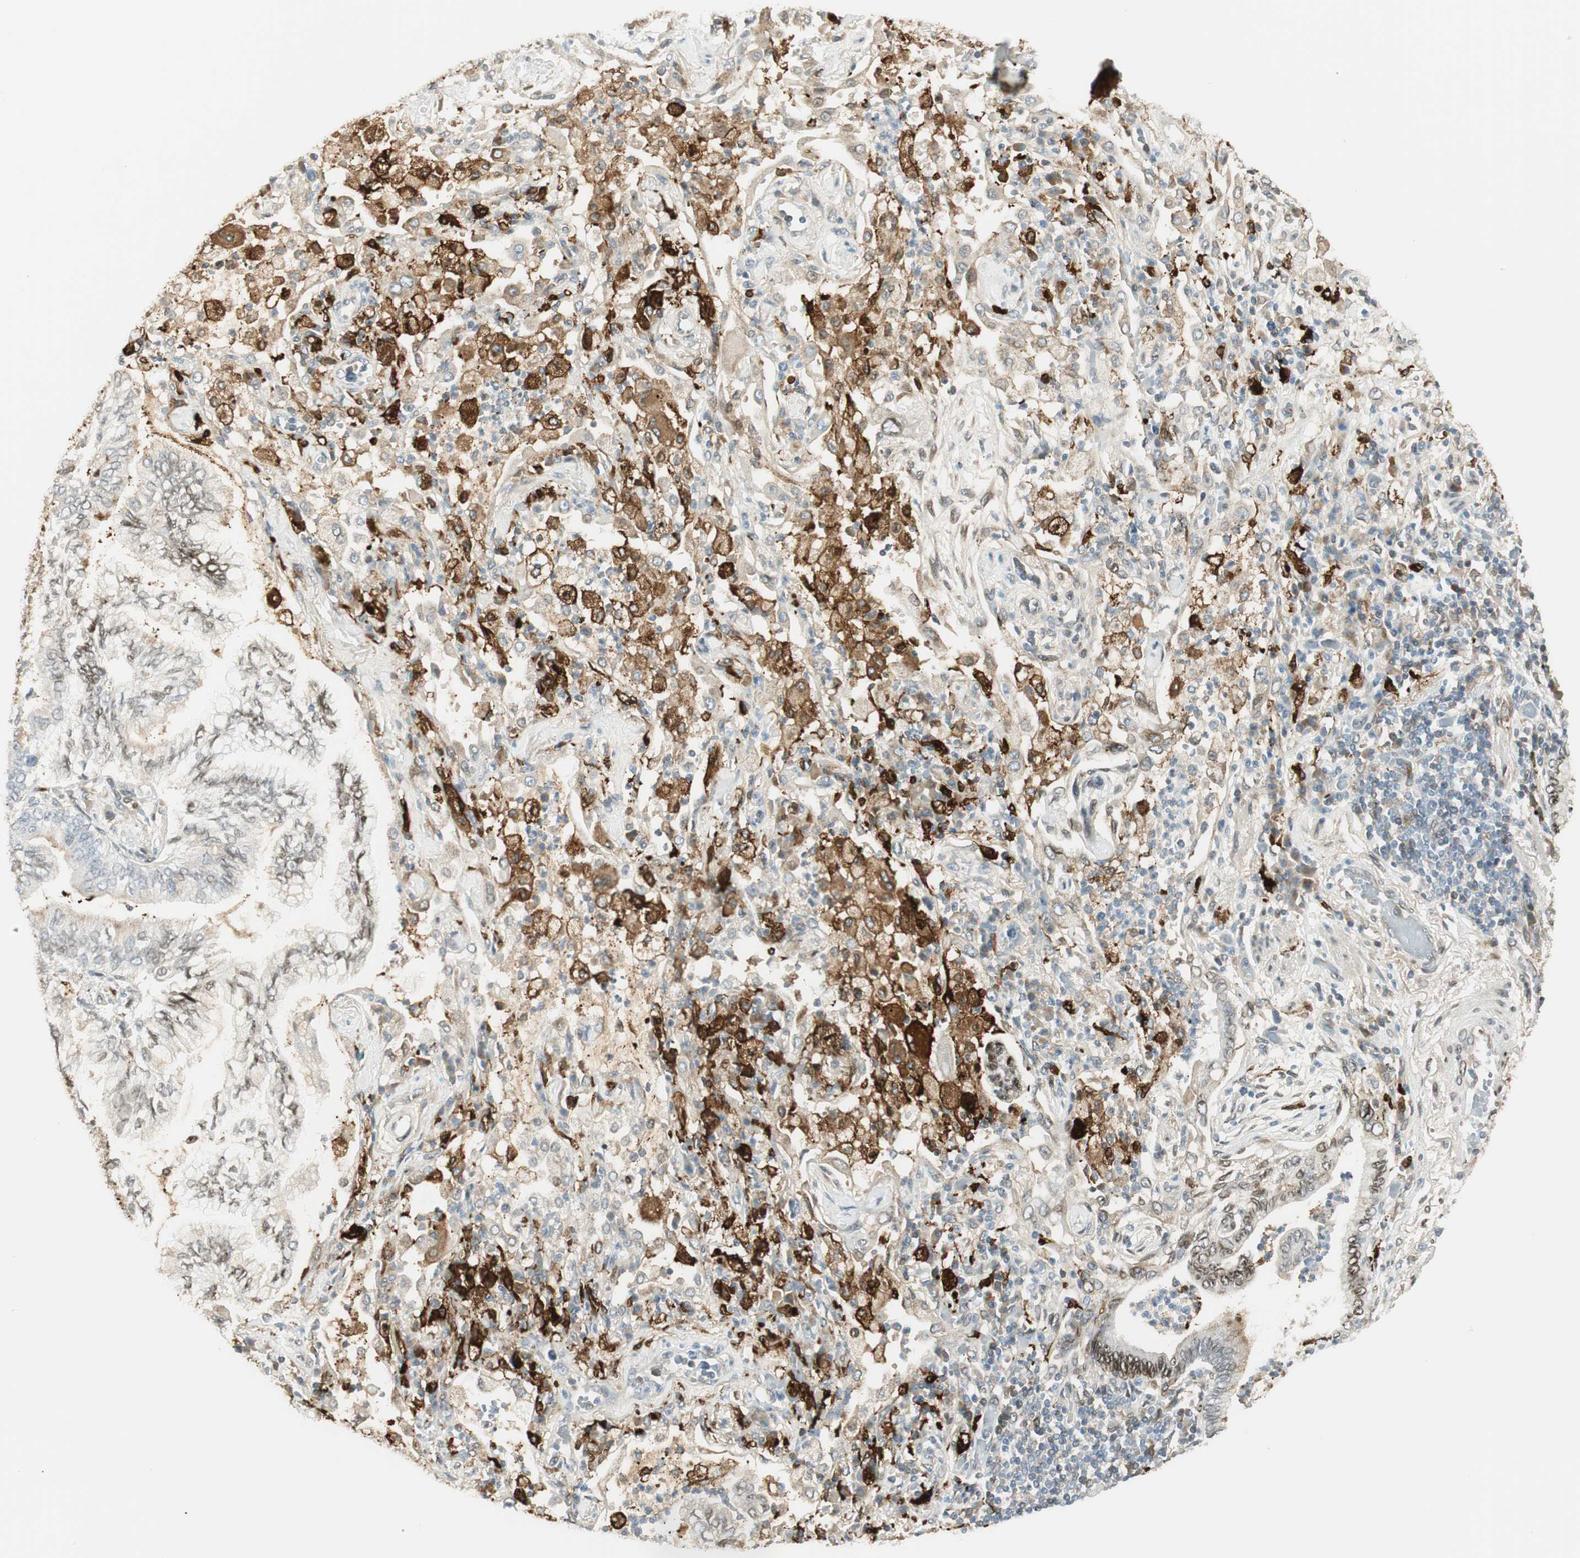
{"staining": {"intensity": "weak", "quantity": "25%-75%", "location": "cytoplasmic/membranous"}, "tissue": "lung cancer", "cell_type": "Tumor cells", "image_type": "cancer", "snomed": [{"axis": "morphology", "description": "Normal tissue, NOS"}, {"axis": "morphology", "description": "Adenocarcinoma, NOS"}, {"axis": "topography", "description": "Bronchus"}, {"axis": "topography", "description": "Lung"}], "caption": "Lung adenocarcinoma stained with immunohistochemistry shows weak cytoplasmic/membranous positivity in about 25%-75% of tumor cells. (DAB IHC, brown staining for protein, blue staining for nuclei).", "gene": "TMEM260", "patient": {"sex": "female", "age": 70}}